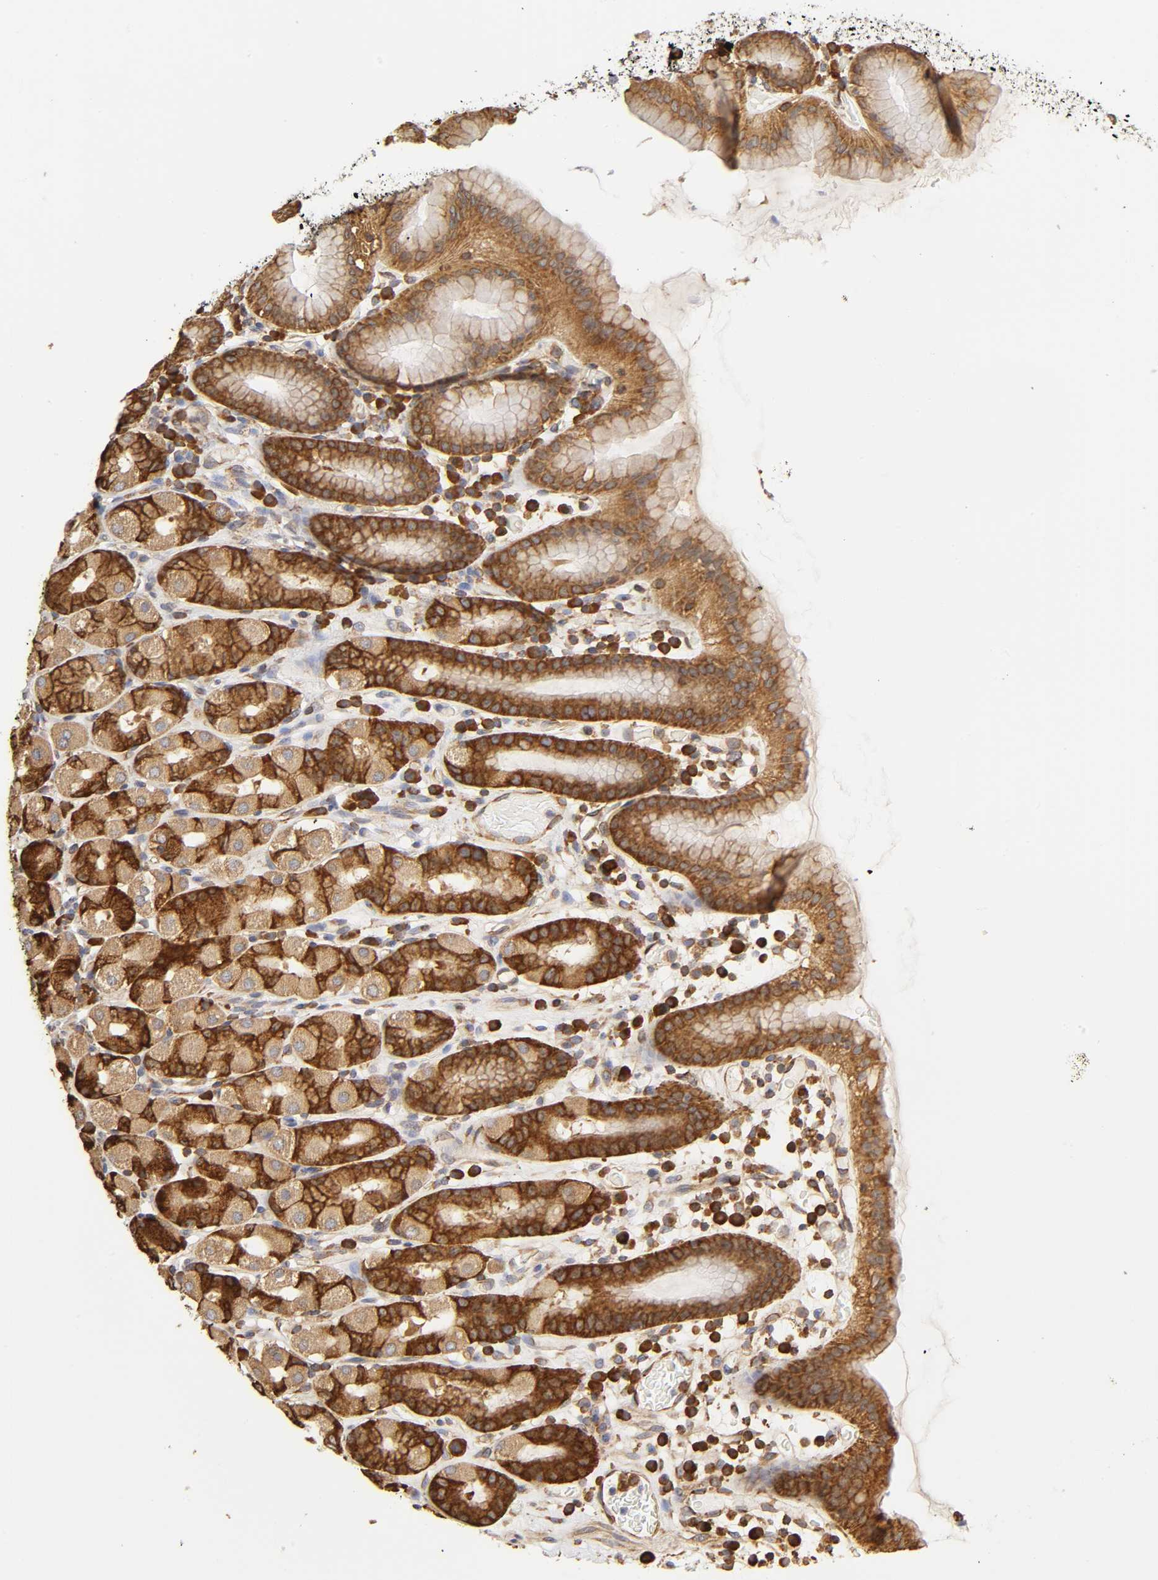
{"staining": {"intensity": "strong", "quantity": ">75%", "location": "cytoplasmic/membranous"}, "tissue": "stomach", "cell_type": "Glandular cells", "image_type": "normal", "snomed": [{"axis": "morphology", "description": "Normal tissue, NOS"}, {"axis": "topography", "description": "Stomach, upper"}], "caption": "Immunohistochemistry (IHC) image of normal human stomach stained for a protein (brown), which shows high levels of strong cytoplasmic/membranous positivity in about >75% of glandular cells.", "gene": "RPL14", "patient": {"sex": "male", "age": 68}}